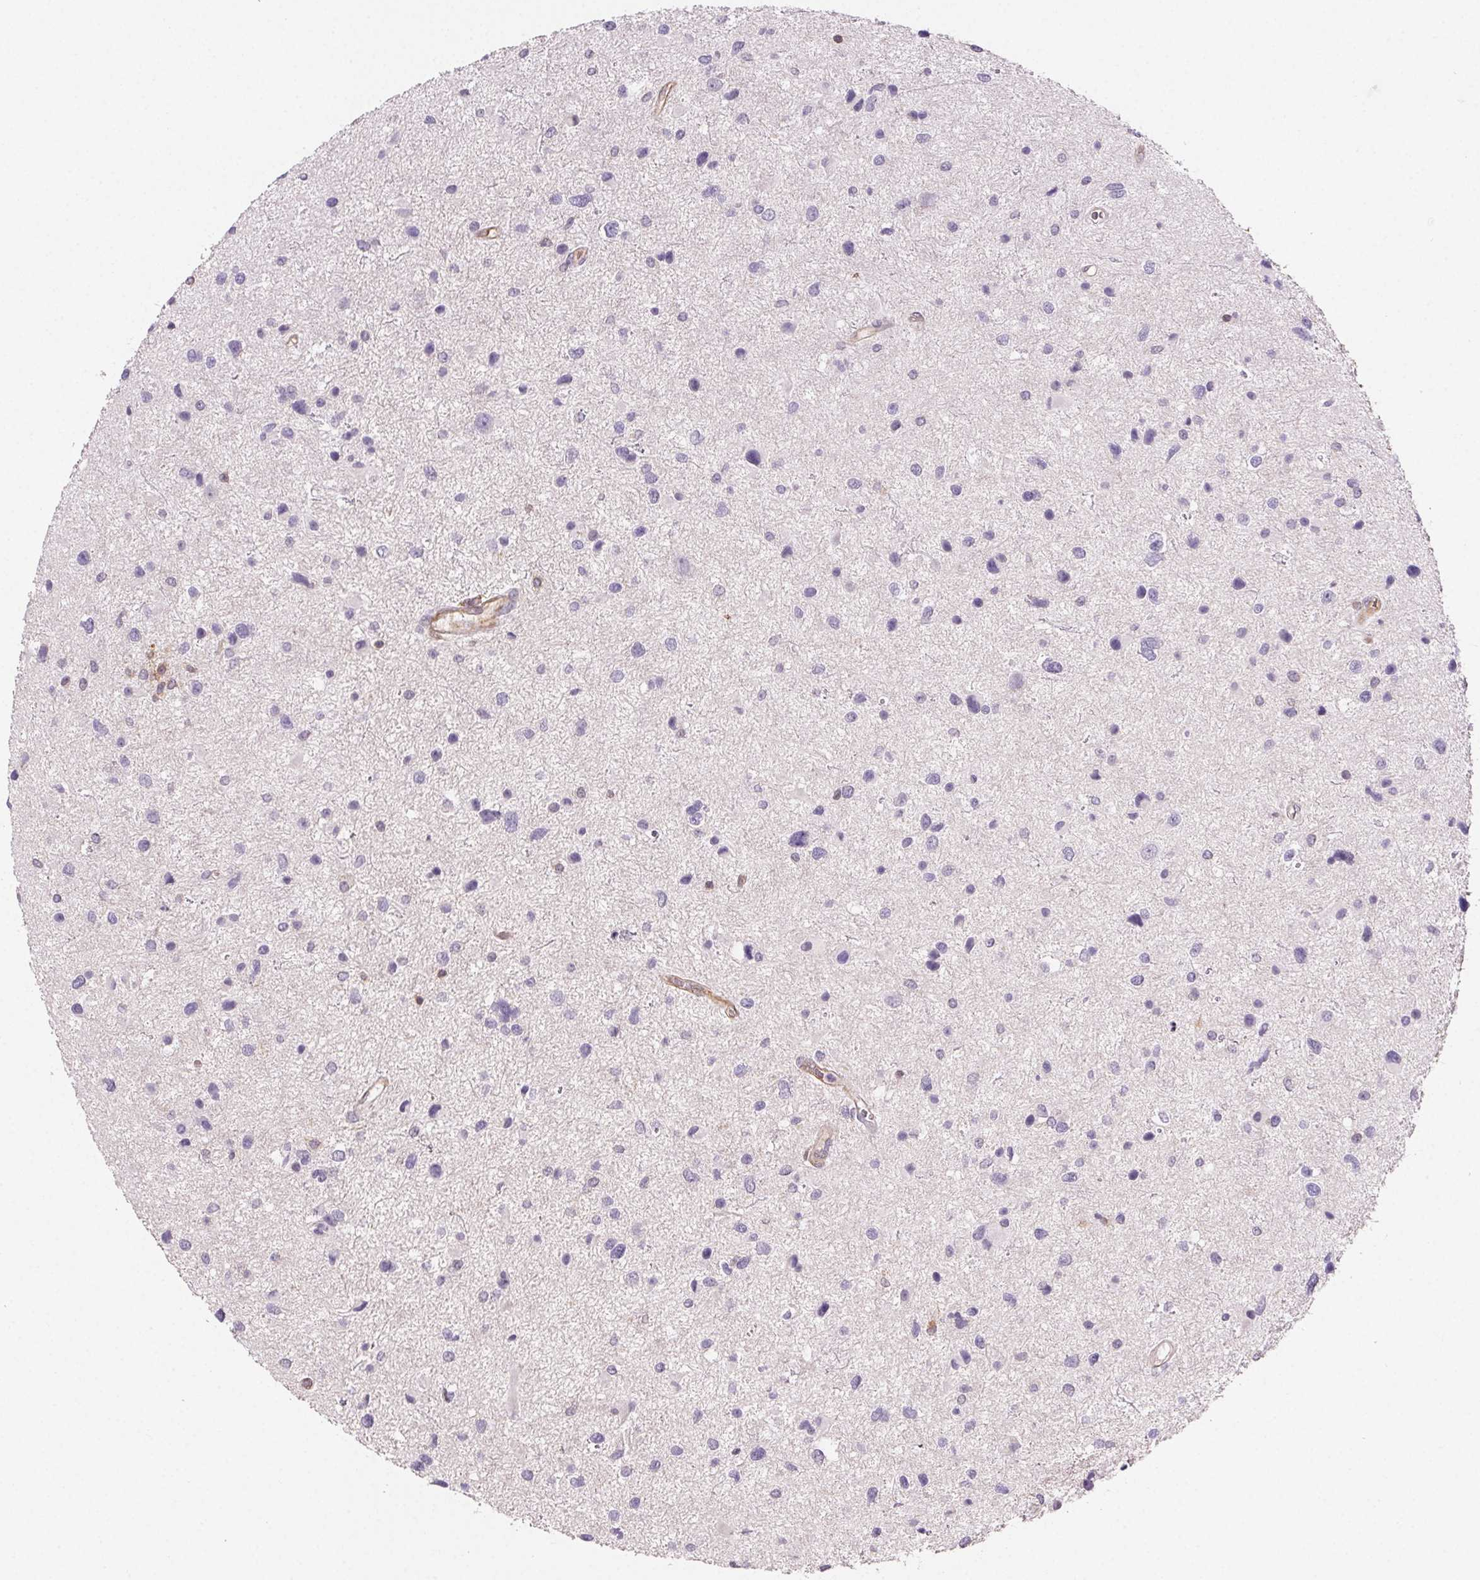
{"staining": {"intensity": "negative", "quantity": "none", "location": "none"}, "tissue": "glioma", "cell_type": "Tumor cells", "image_type": "cancer", "snomed": [{"axis": "morphology", "description": "Glioma, malignant, Low grade"}, {"axis": "topography", "description": "Brain"}], "caption": "Human malignant glioma (low-grade) stained for a protein using immunohistochemistry (IHC) reveals no positivity in tumor cells.", "gene": "GBP1", "patient": {"sex": "female", "age": 32}}